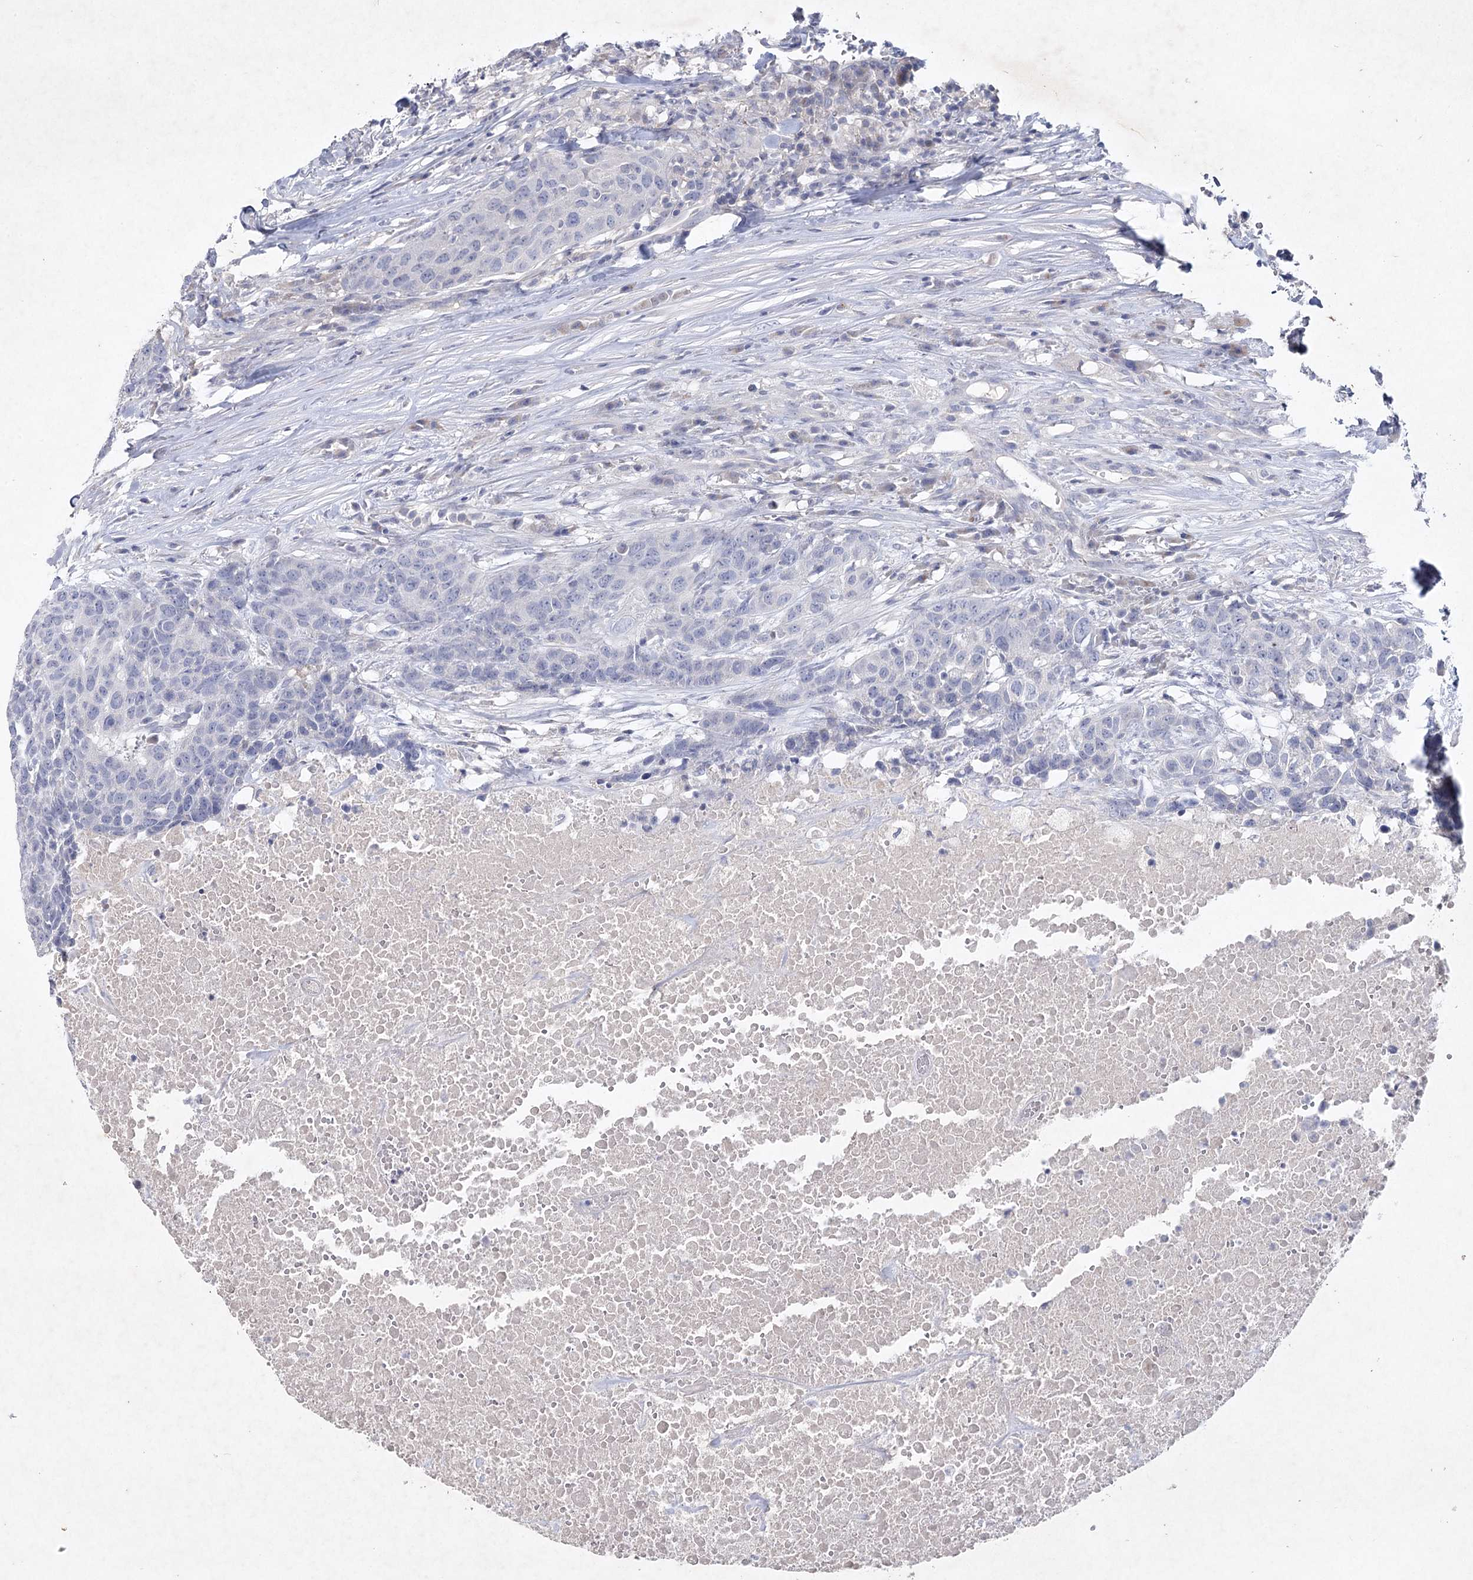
{"staining": {"intensity": "negative", "quantity": "none", "location": "none"}, "tissue": "head and neck cancer", "cell_type": "Tumor cells", "image_type": "cancer", "snomed": [{"axis": "morphology", "description": "Squamous cell carcinoma, NOS"}, {"axis": "topography", "description": "Head-Neck"}], "caption": "DAB (3,3'-diaminobenzidine) immunohistochemical staining of head and neck cancer reveals no significant staining in tumor cells.", "gene": "MAP3K13", "patient": {"sex": "male", "age": 66}}